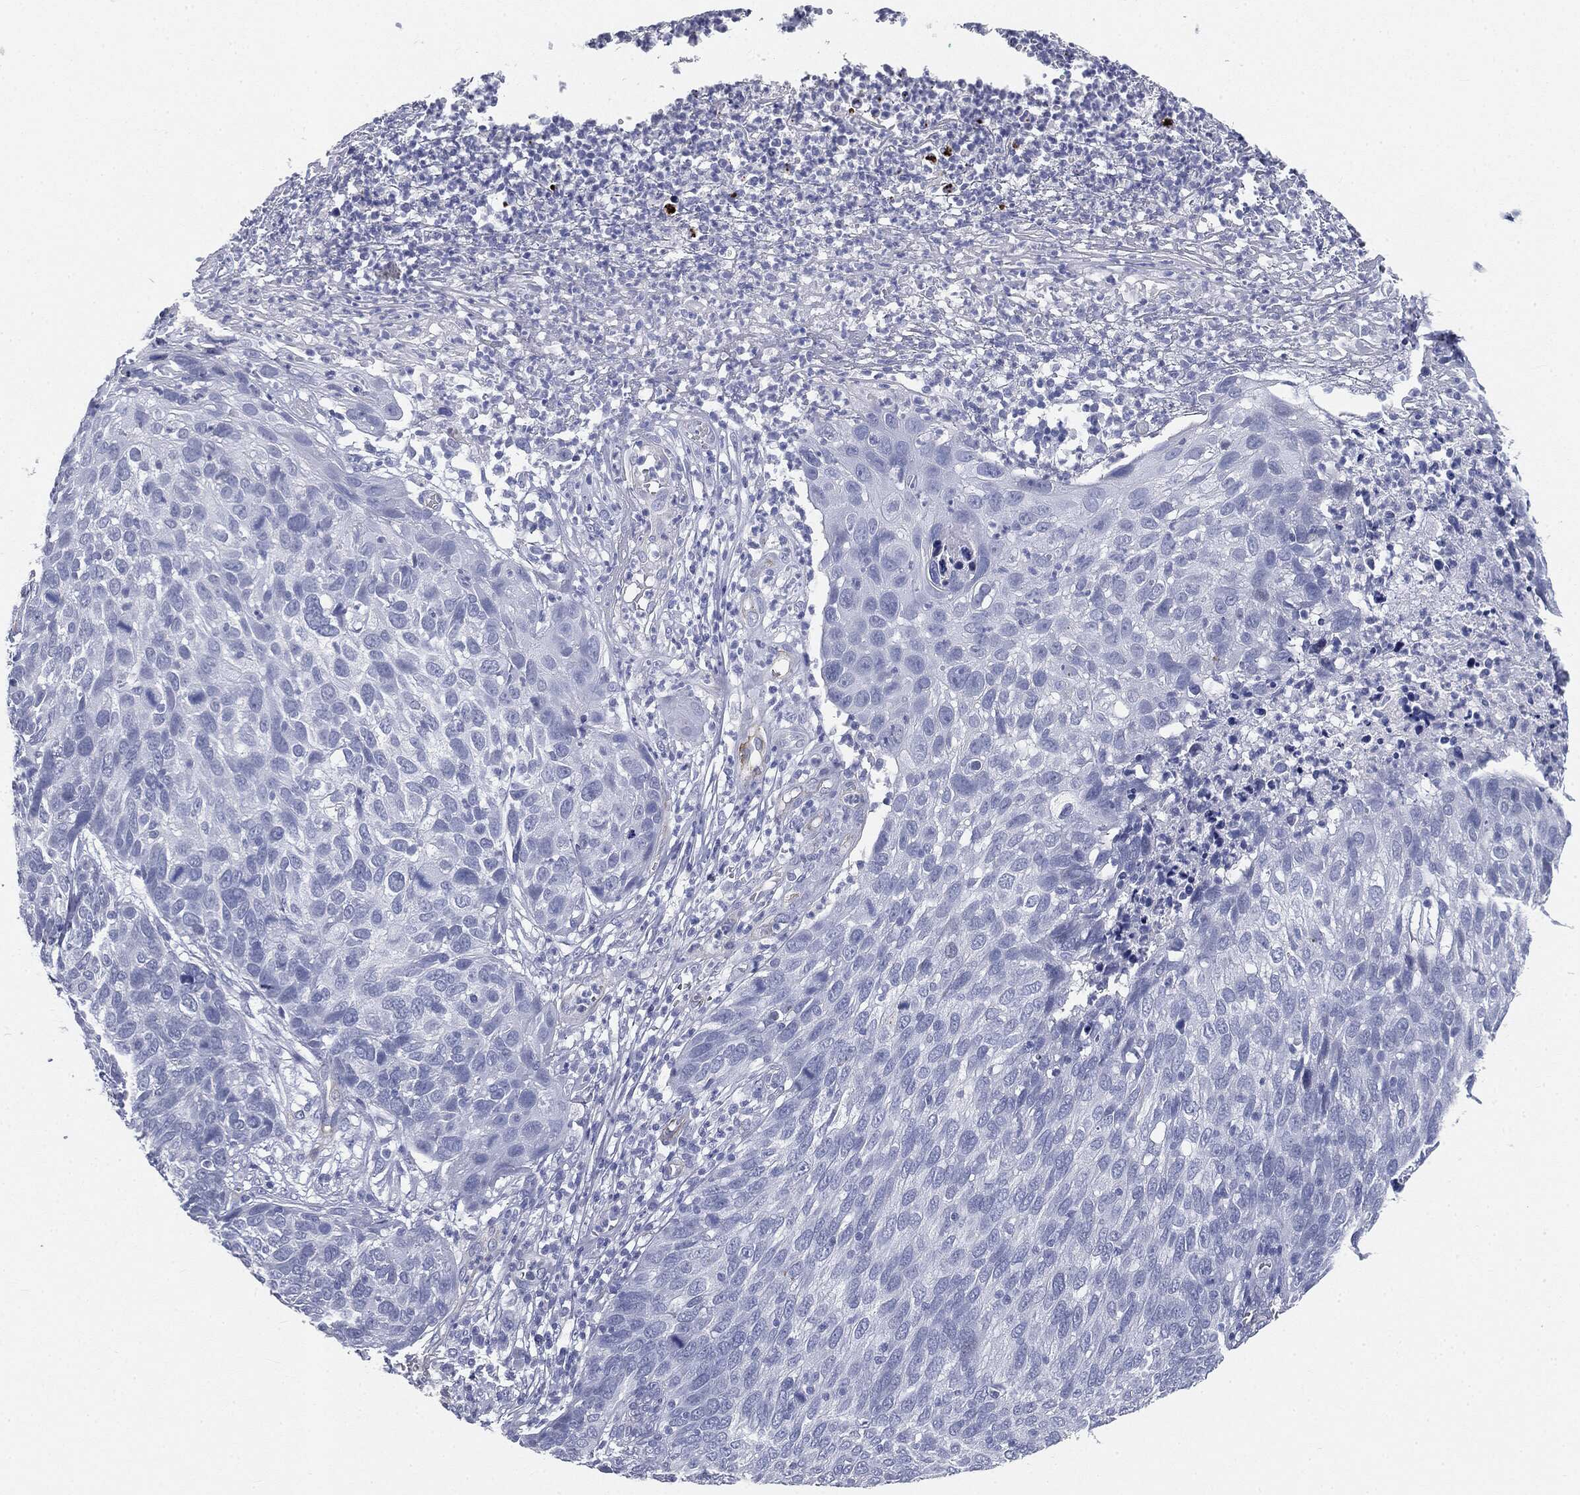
{"staining": {"intensity": "negative", "quantity": "none", "location": "none"}, "tissue": "skin cancer", "cell_type": "Tumor cells", "image_type": "cancer", "snomed": [{"axis": "morphology", "description": "Squamous cell carcinoma, NOS"}, {"axis": "topography", "description": "Skin"}], "caption": "Image shows no significant protein staining in tumor cells of skin cancer. Nuclei are stained in blue.", "gene": "MUC5AC", "patient": {"sex": "male", "age": 92}}